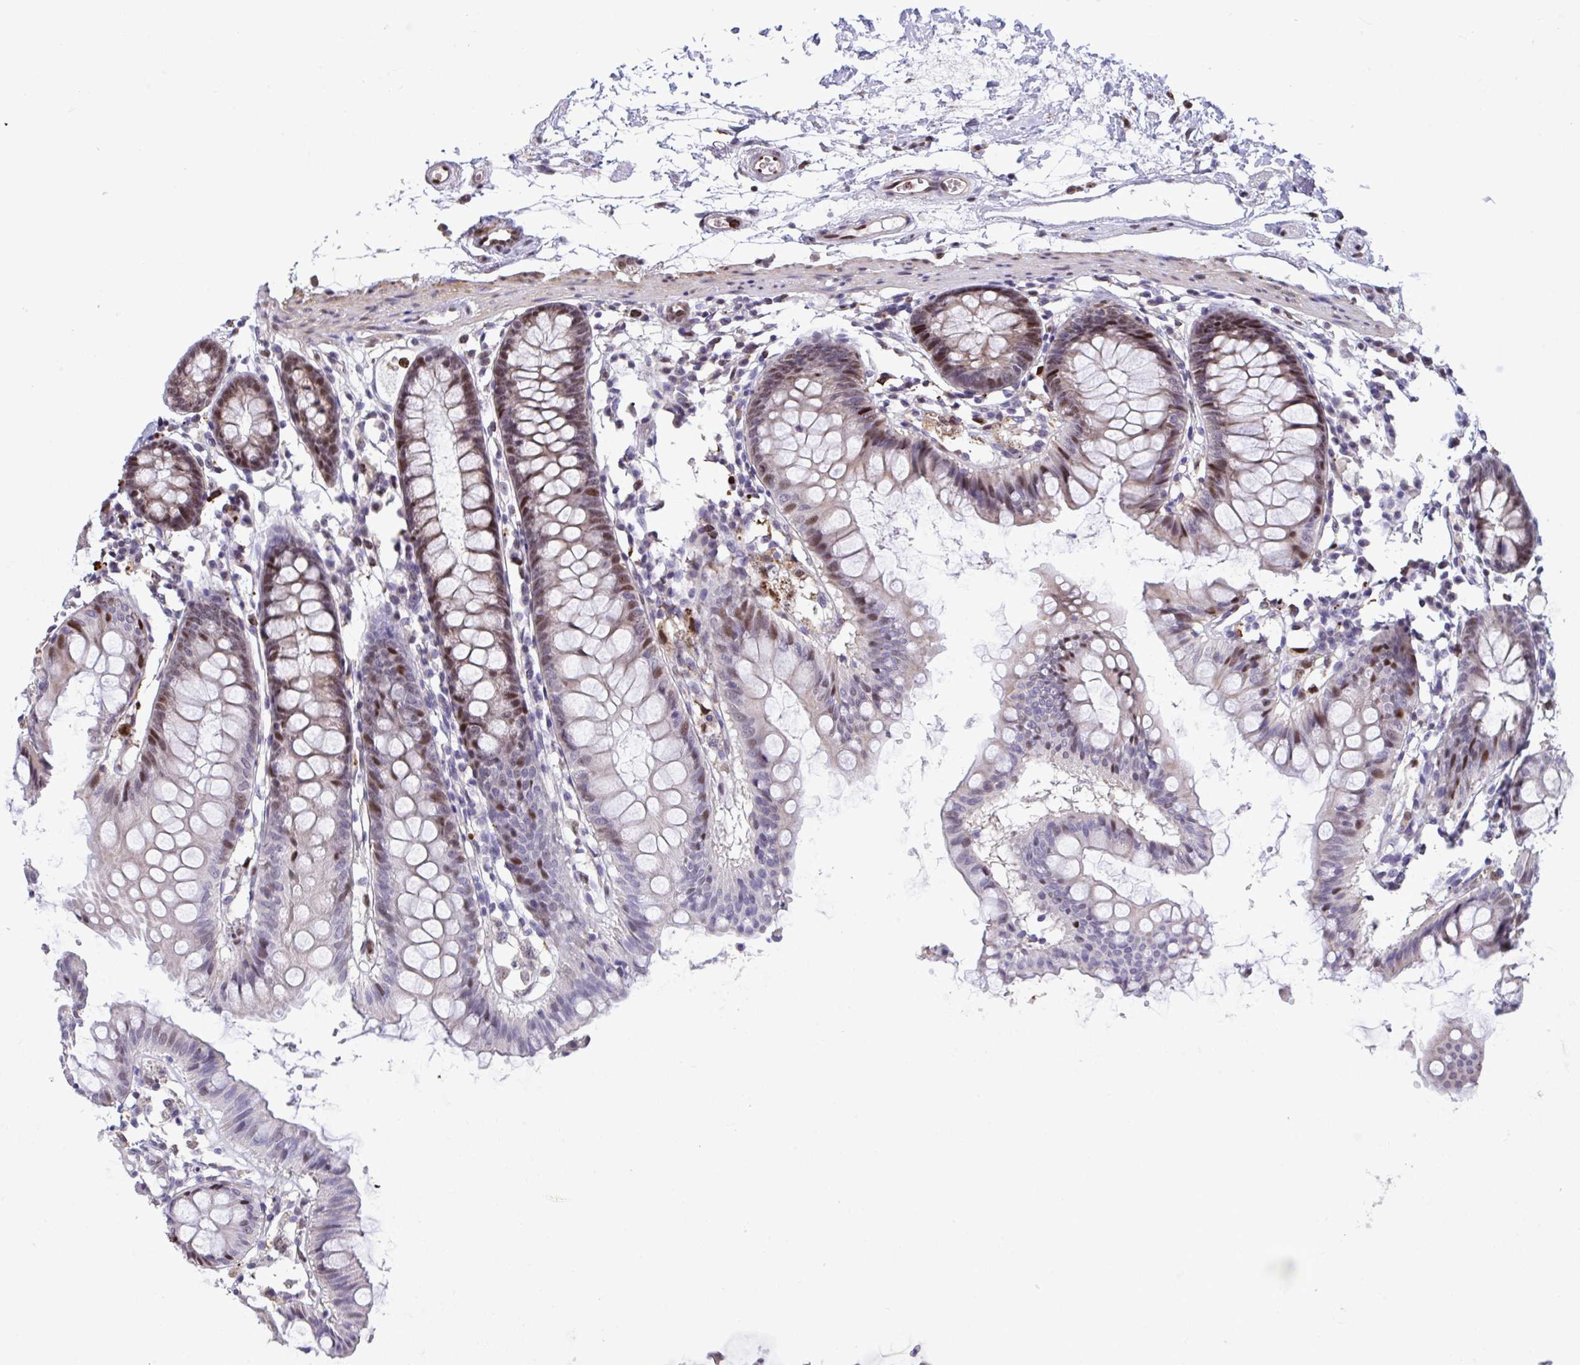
{"staining": {"intensity": "moderate", "quantity": ">75%", "location": "nuclear"}, "tissue": "colon", "cell_type": "Endothelial cells", "image_type": "normal", "snomed": [{"axis": "morphology", "description": "Normal tissue, NOS"}, {"axis": "topography", "description": "Colon"}], "caption": "Immunohistochemistry (DAB) staining of normal human colon demonstrates moderate nuclear protein positivity in about >75% of endothelial cells.", "gene": "PELI1", "patient": {"sex": "female", "age": 84}}